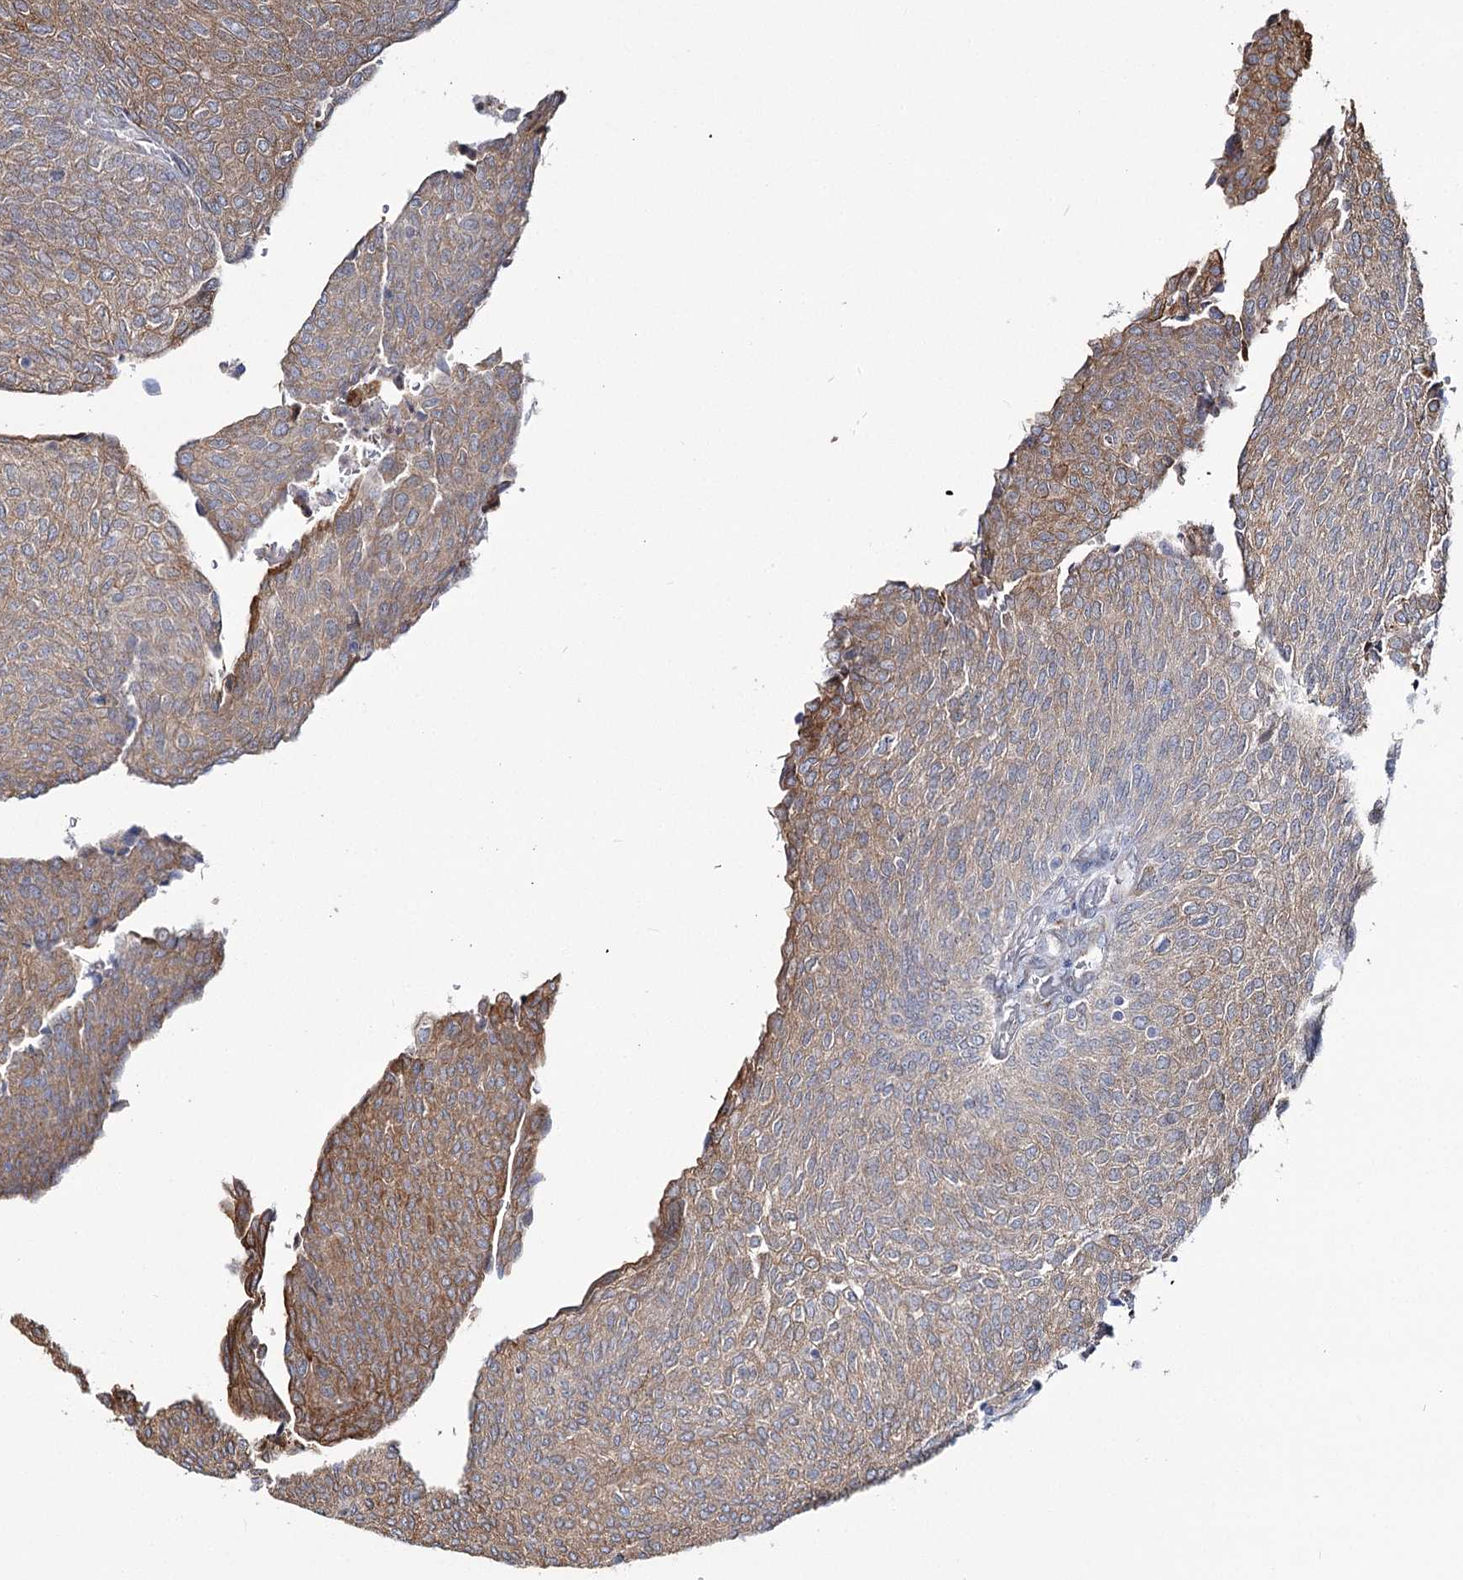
{"staining": {"intensity": "moderate", "quantity": ">75%", "location": "cytoplasmic/membranous"}, "tissue": "urothelial cancer", "cell_type": "Tumor cells", "image_type": "cancer", "snomed": [{"axis": "morphology", "description": "Urothelial carcinoma, Low grade"}, {"axis": "topography", "description": "Urinary bladder"}], "caption": "Approximately >75% of tumor cells in human low-grade urothelial carcinoma display moderate cytoplasmic/membranous protein expression as visualized by brown immunohistochemical staining.", "gene": "ZCCHC9", "patient": {"sex": "female", "age": 79}}